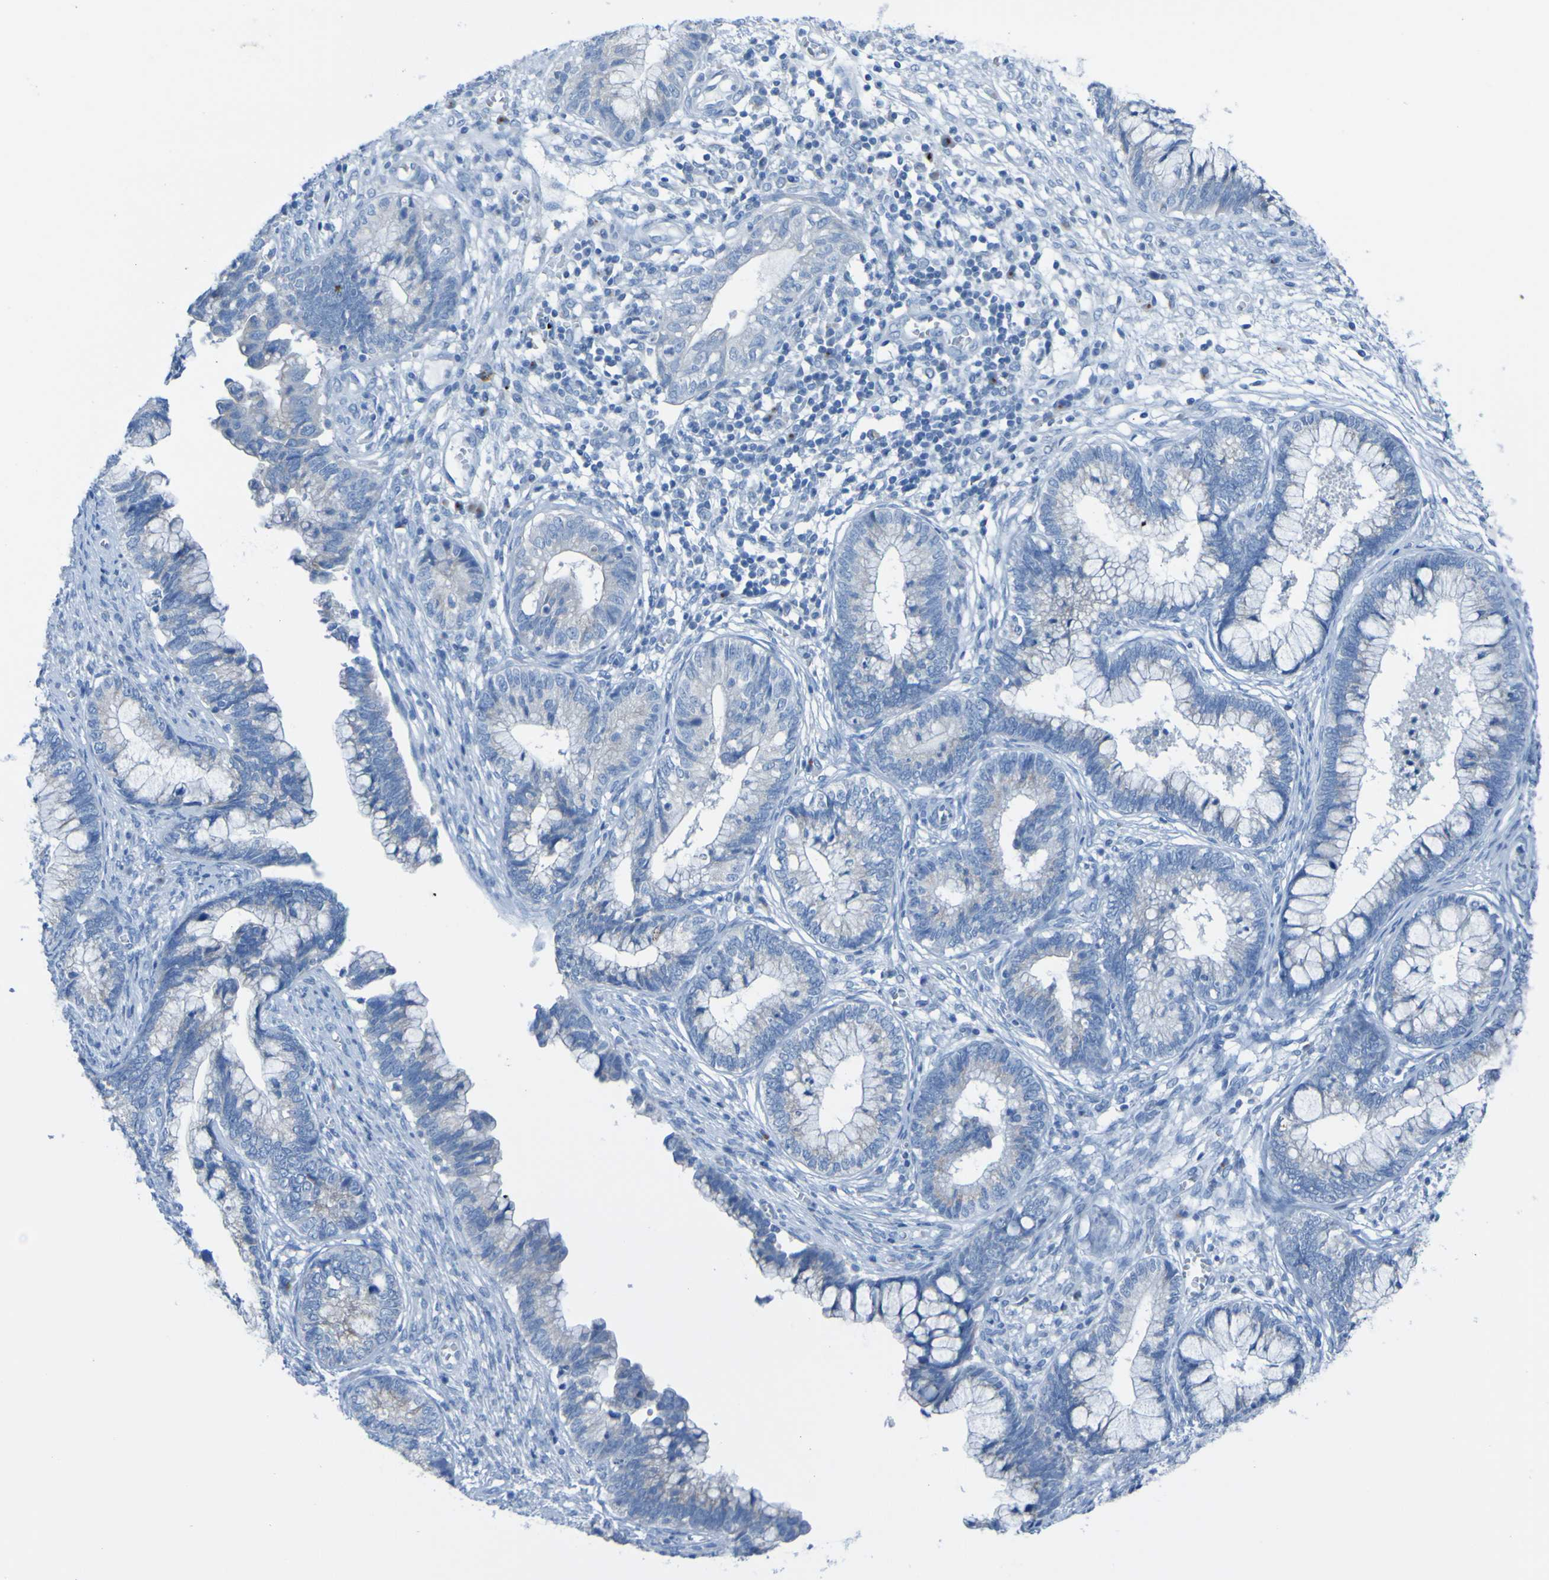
{"staining": {"intensity": "weak", "quantity": "<25%", "location": "cytoplasmic/membranous"}, "tissue": "cervical cancer", "cell_type": "Tumor cells", "image_type": "cancer", "snomed": [{"axis": "morphology", "description": "Adenocarcinoma, NOS"}, {"axis": "topography", "description": "Cervix"}], "caption": "Tumor cells show no significant expression in cervical adenocarcinoma.", "gene": "ACMSD", "patient": {"sex": "female", "age": 44}}